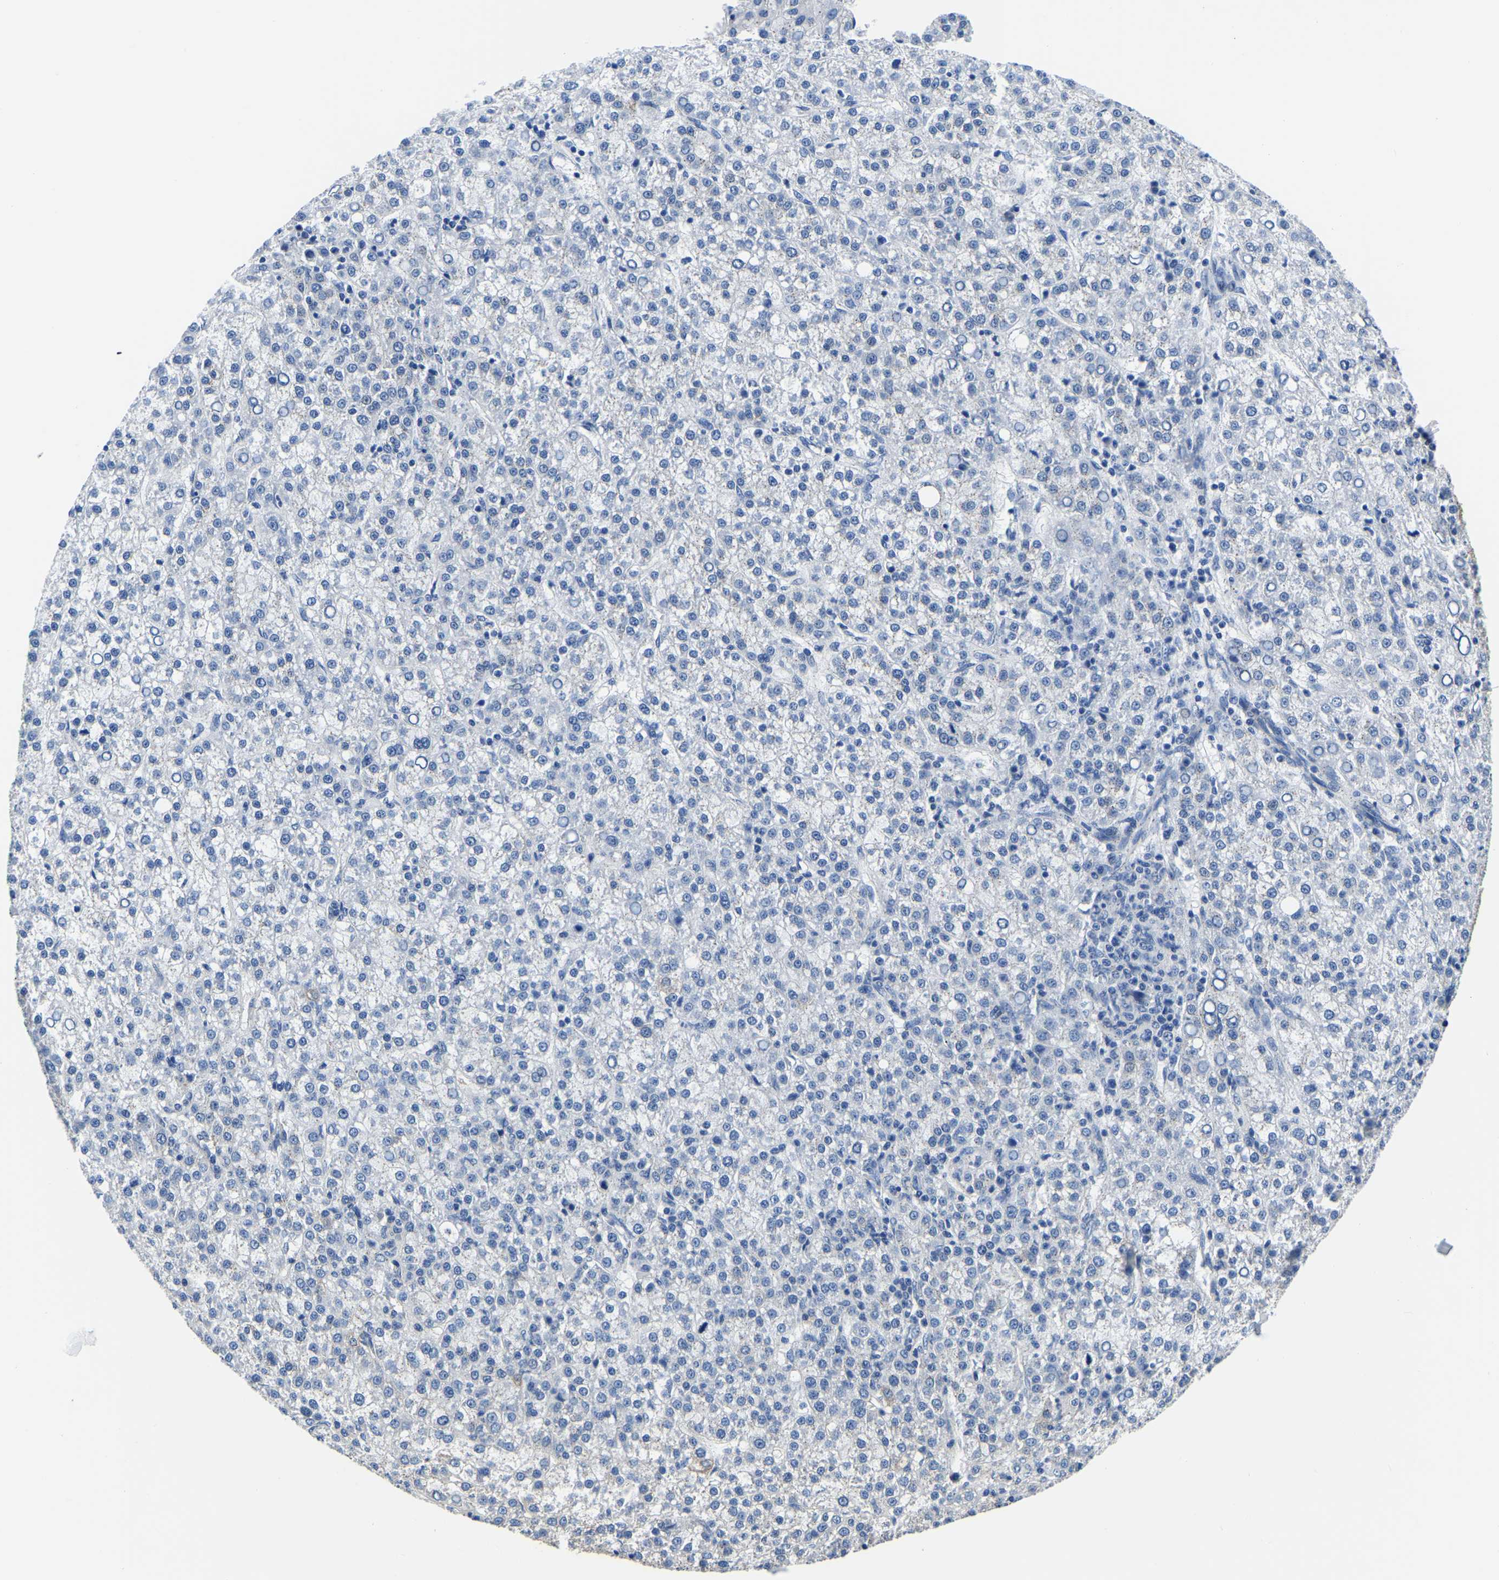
{"staining": {"intensity": "negative", "quantity": "none", "location": "none"}, "tissue": "liver cancer", "cell_type": "Tumor cells", "image_type": "cancer", "snomed": [{"axis": "morphology", "description": "Carcinoma, Hepatocellular, NOS"}, {"axis": "topography", "description": "Liver"}], "caption": "Liver hepatocellular carcinoma stained for a protein using IHC exhibits no expression tumor cells.", "gene": "TFG", "patient": {"sex": "female", "age": 58}}